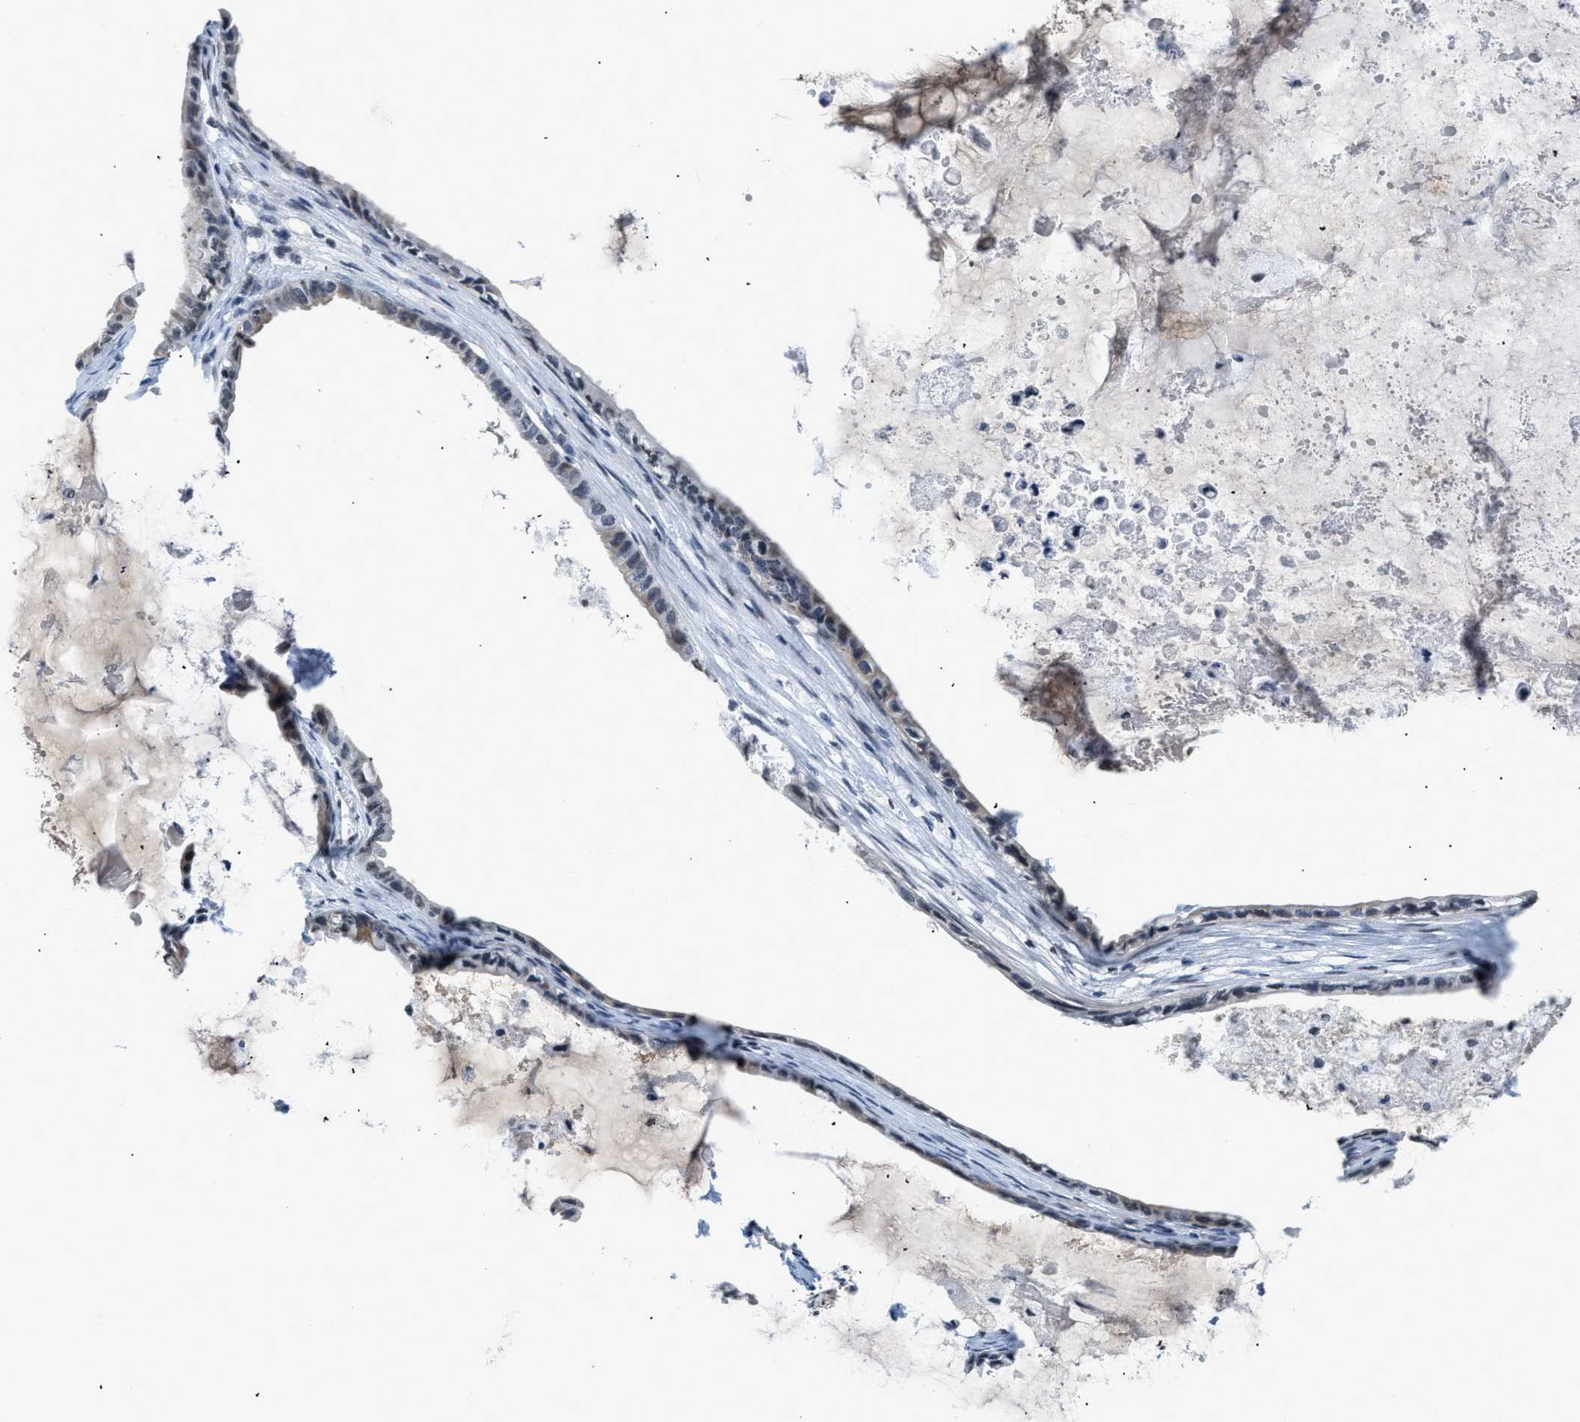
{"staining": {"intensity": "negative", "quantity": "none", "location": "none"}, "tissue": "ovarian cancer", "cell_type": "Tumor cells", "image_type": "cancer", "snomed": [{"axis": "morphology", "description": "Cystadenocarcinoma, mucinous, NOS"}, {"axis": "topography", "description": "Ovary"}], "caption": "DAB (3,3'-diaminobenzidine) immunohistochemical staining of human mucinous cystadenocarcinoma (ovarian) reveals no significant expression in tumor cells.", "gene": "RAF1", "patient": {"sex": "female", "age": 80}}